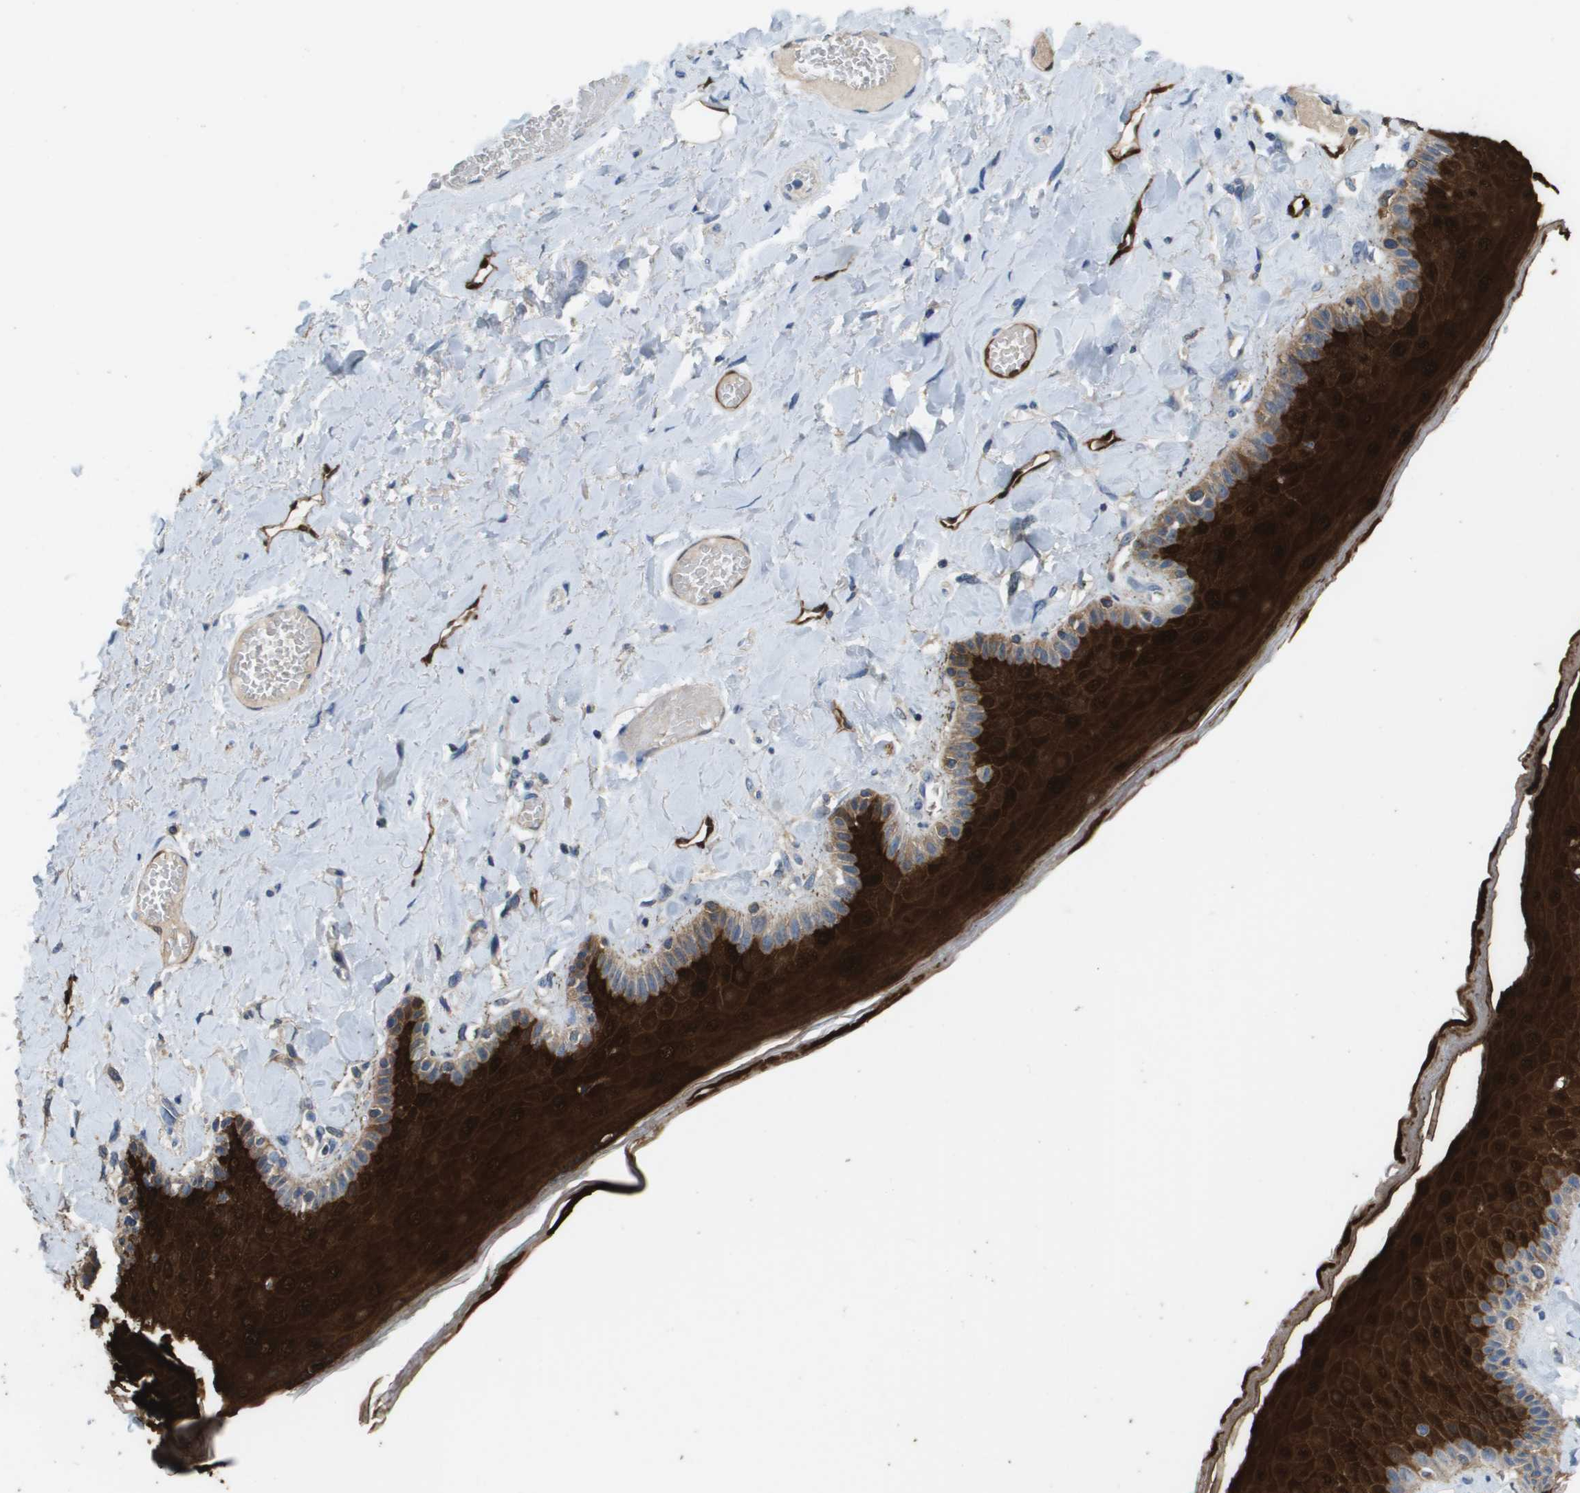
{"staining": {"intensity": "strong", "quantity": ">75%", "location": "cytoplasmic/membranous,nuclear"}, "tissue": "skin", "cell_type": "Epidermal cells", "image_type": "normal", "snomed": [{"axis": "morphology", "description": "Normal tissue, NOS"}, {"axis": "topography", "description": "Anal"}], "caption": "DAB (3,3'-diaminobenzidine) immunohistochemical staining of unremarkable skin exhibits strong cytoplasmic/membranous,nuclear protein staining in approximately >75% of epidermal cells. Nuclei are stained in blue.", "gene": "FABP5", "patient": {"sex": "male", "age": 69}}